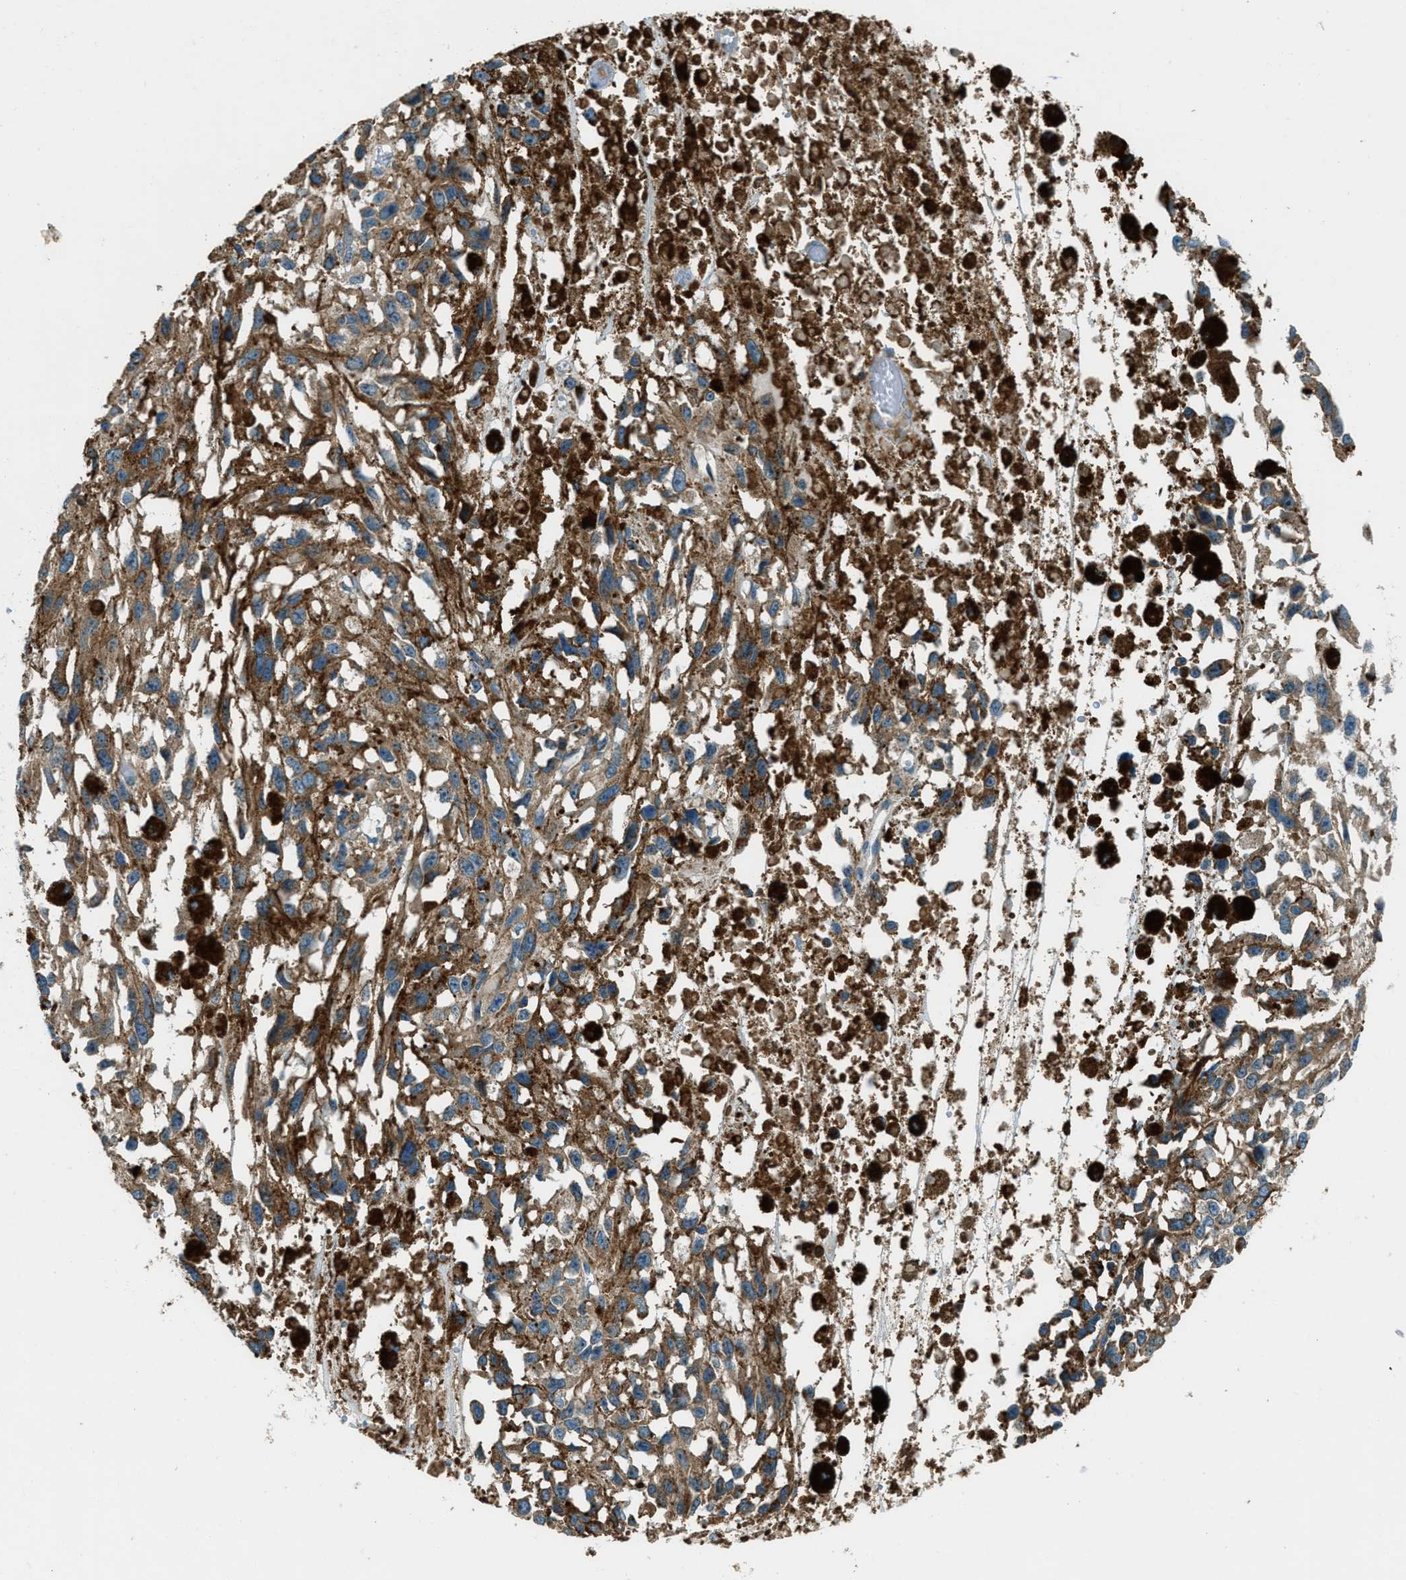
{"staining": {"intensity": "moderate", "quantity": ">75%", "location": "cytoplasmic/membranous"}, "tissue": "melanoma", "cell_type": "Tumor cells", "image_type": "cancer", "snomed": [{"axis": "morphology", "description": "Malignant melanoma, Metastatic site"}, {"axis": "topography", "description": "Lymph node"}], "caption": "Immunohistochemistry (IHC) micrograph of neoplastic tissue: melanoma stained using immunohistochemistry (IHC) exhibits medium levels of moderate protein expression localized specifically in the cytoplasmic/membranous of tumor cells, appearing as a cytoplasmic/membranous brown color.", "gene": "FAR1", "patient": {"sex": "male", "age": 59}}